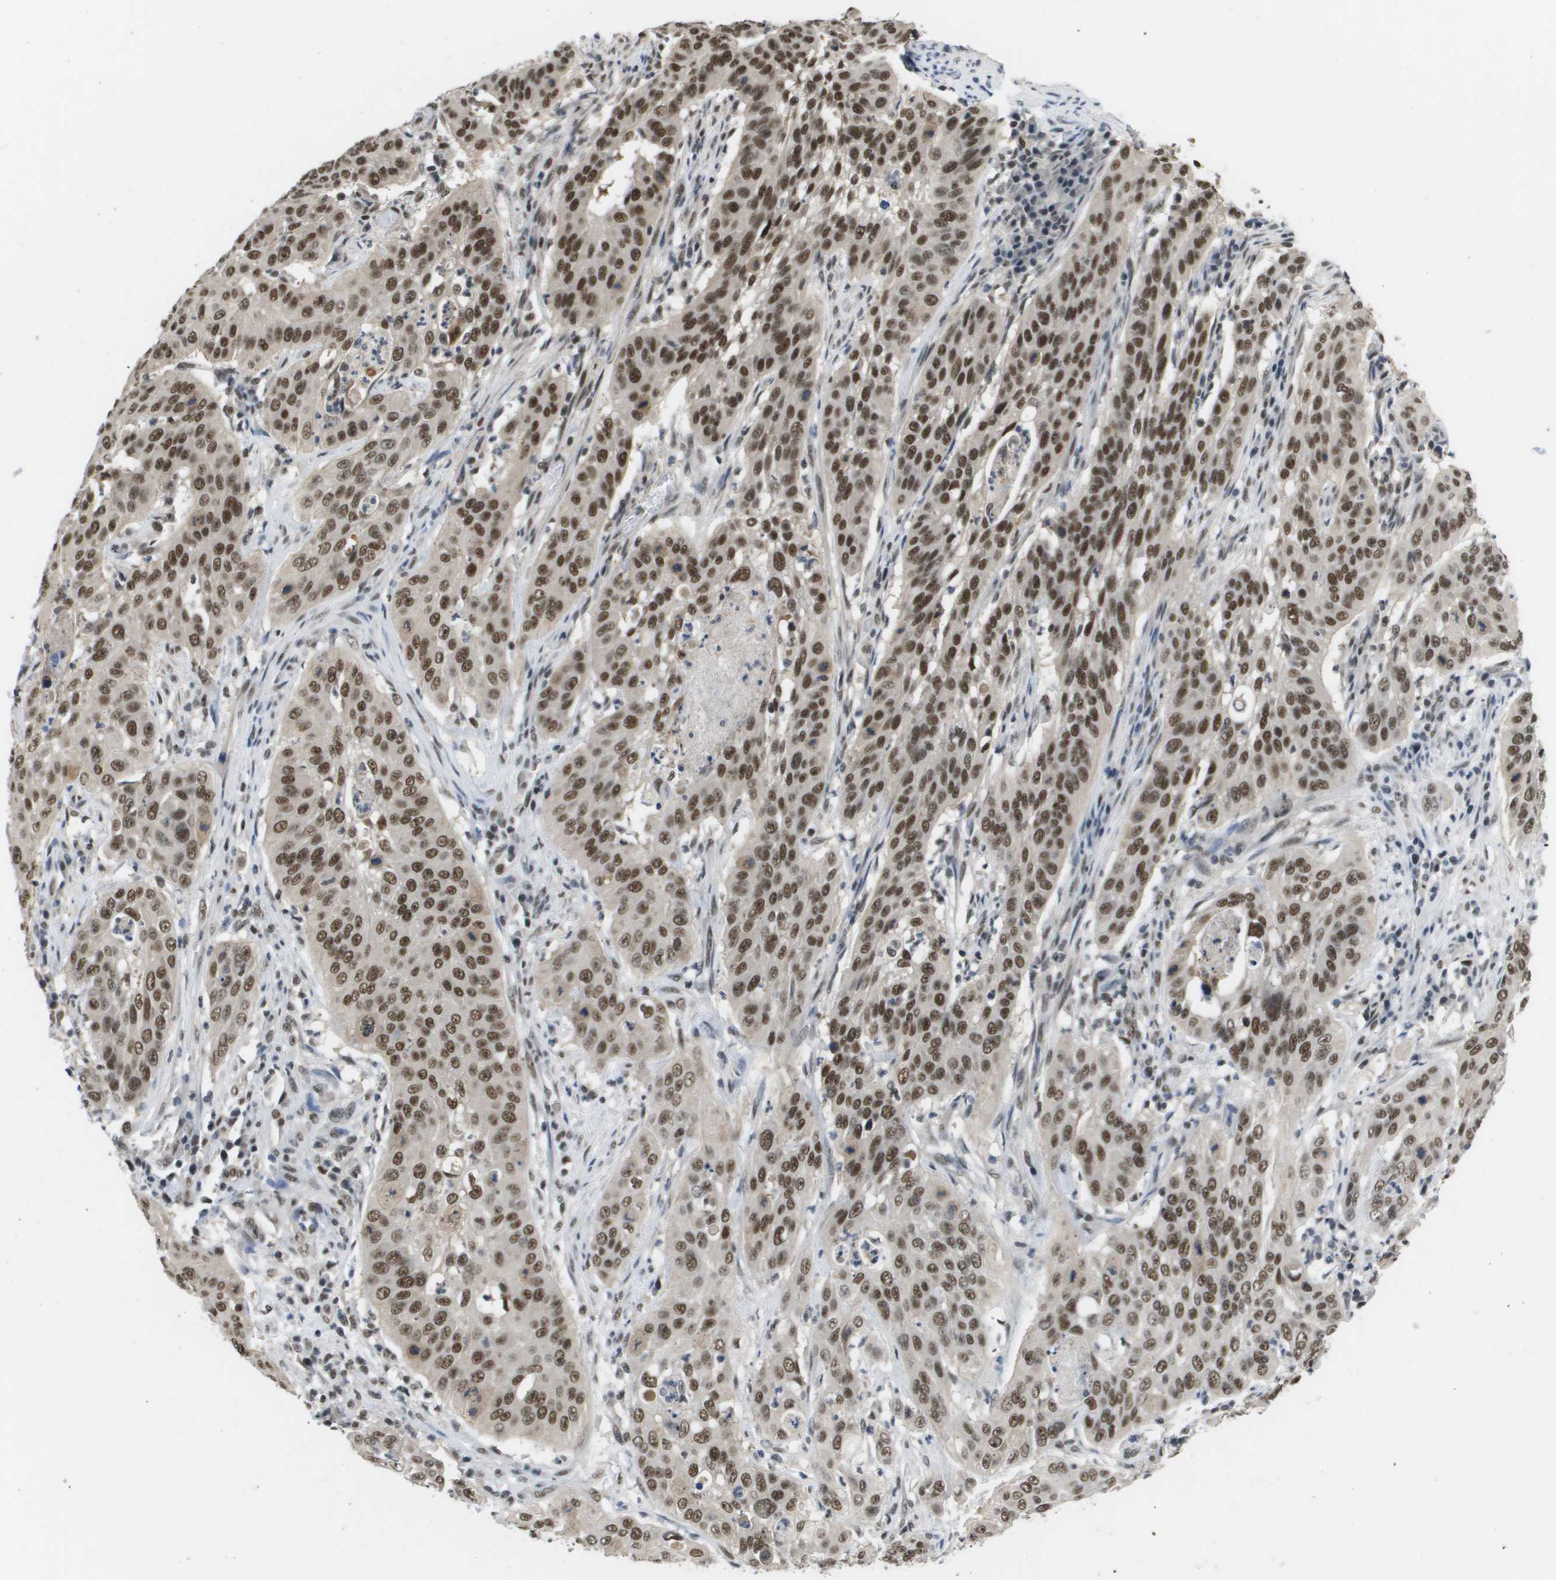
{"staining": {"intensity": "strong", "quantity": ">75%", "location": "nuclear"}, "tissue": "cervical cancer", "cell_type": "Tumor cells", "image_type": "cancer", "snomed": [{"axis": "morphology", "description": "Normal tissue, NOS"}, {"axis": "morphology", "description": "Squamous cell carcinoma, NOS"}, {"axis": "topography", "description": "Cervix"}], "caption": "An IHC photomicrograph of tumor tissue is shown. Protein staining in brown highlights strong nuclear positivity in cervical cancer within tumor cells. (IHC, brightfield microscopy, high magnification).", "gene": "ISY1", "patient": {"sex": "female", "age": 39}}